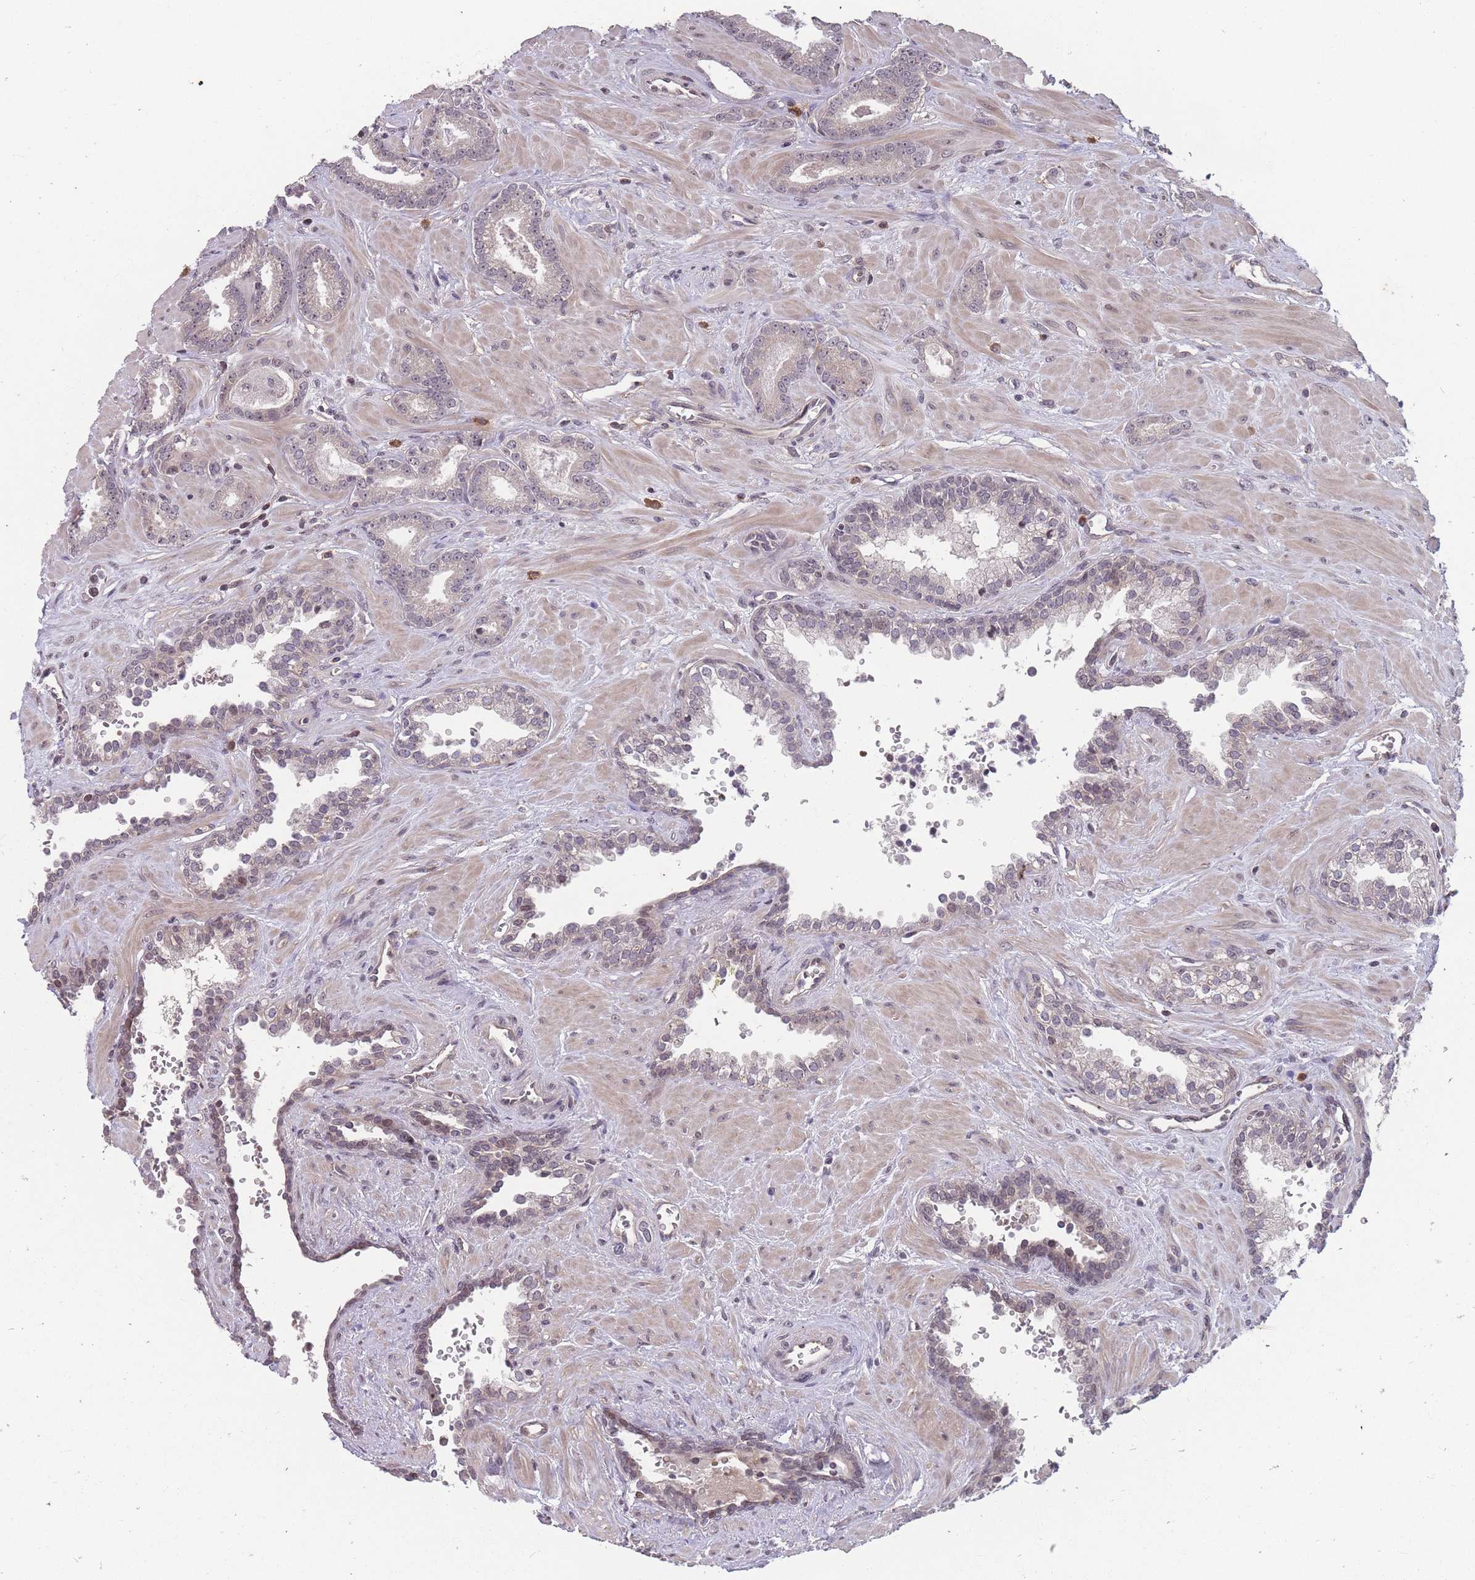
{"staining": {"intensity": "weak", "quantity": "<25%", "location": "nuclear"}, "tissue": "prostate cancer", "cell_type": "Tumor cells", "image_type": "cancer", "snomed": [{"axis": "morphology", "description": "Adenocarcinoma, Low grade"}, {"axis": "topography", "description": "Prostate"}], "caption": "Immunohistochemical staining of adenocarcinoma (low-grade) (prostate) shows no significant positivity in tumor cells.", "gene": "GGT5", "patient": {"sex": "male", "age": 60}}